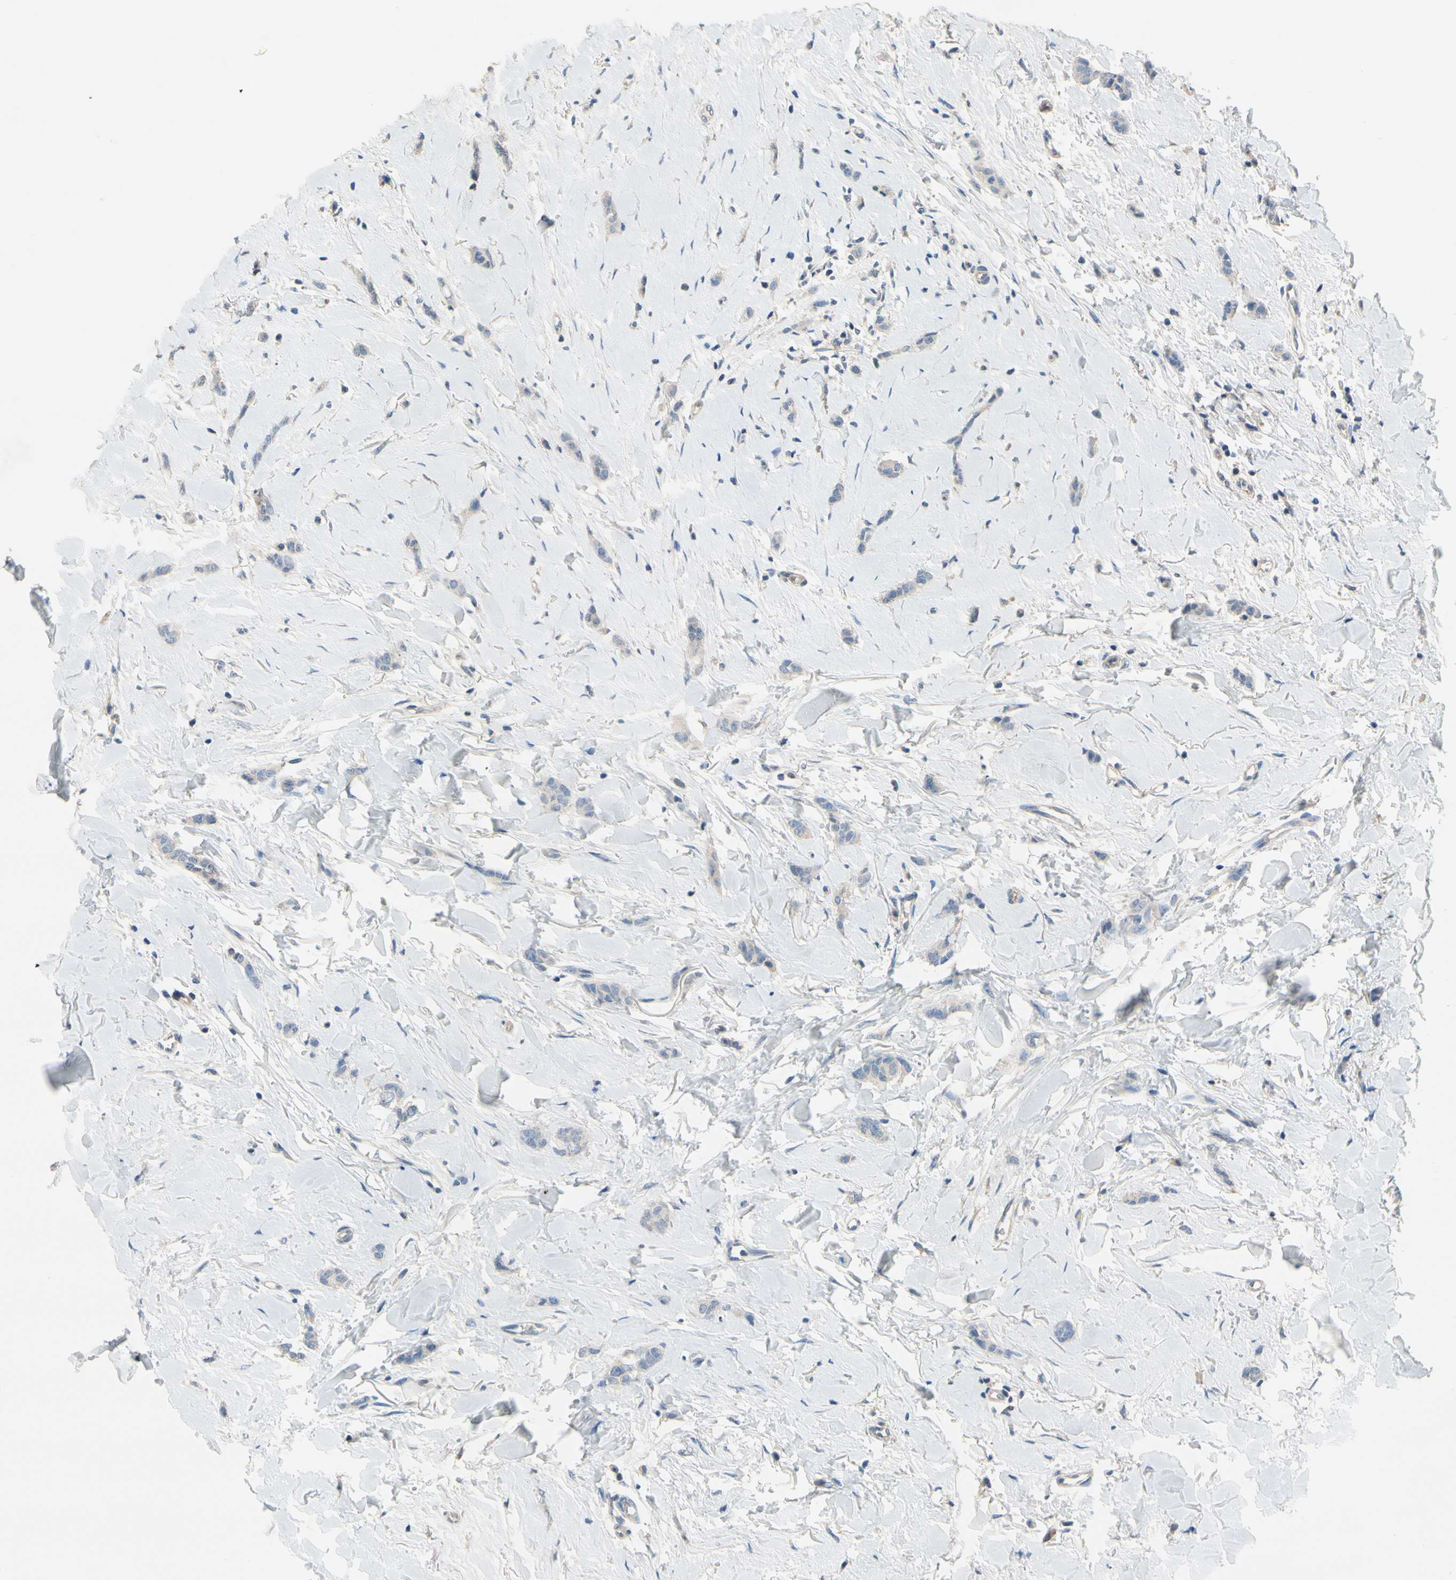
{"staining": {"intensity": "negative", "quantity": "none", "location": "none"}, "tissue": "breast cancer", "cell_type": "Tumor cells", "image_type": "cancer", "snomed": [{"axis": "morphology", "description": "Lobular carcinoma"}, {"axis": "topography", "description": "Skin"}, {"axis": "topography", "description": "Breast"}], "caption": "Tumor cells are negative for protein expression in human breast cancer.", "gene": "SIGLEC5", "patient": {"sex": "female", "age": 46}}